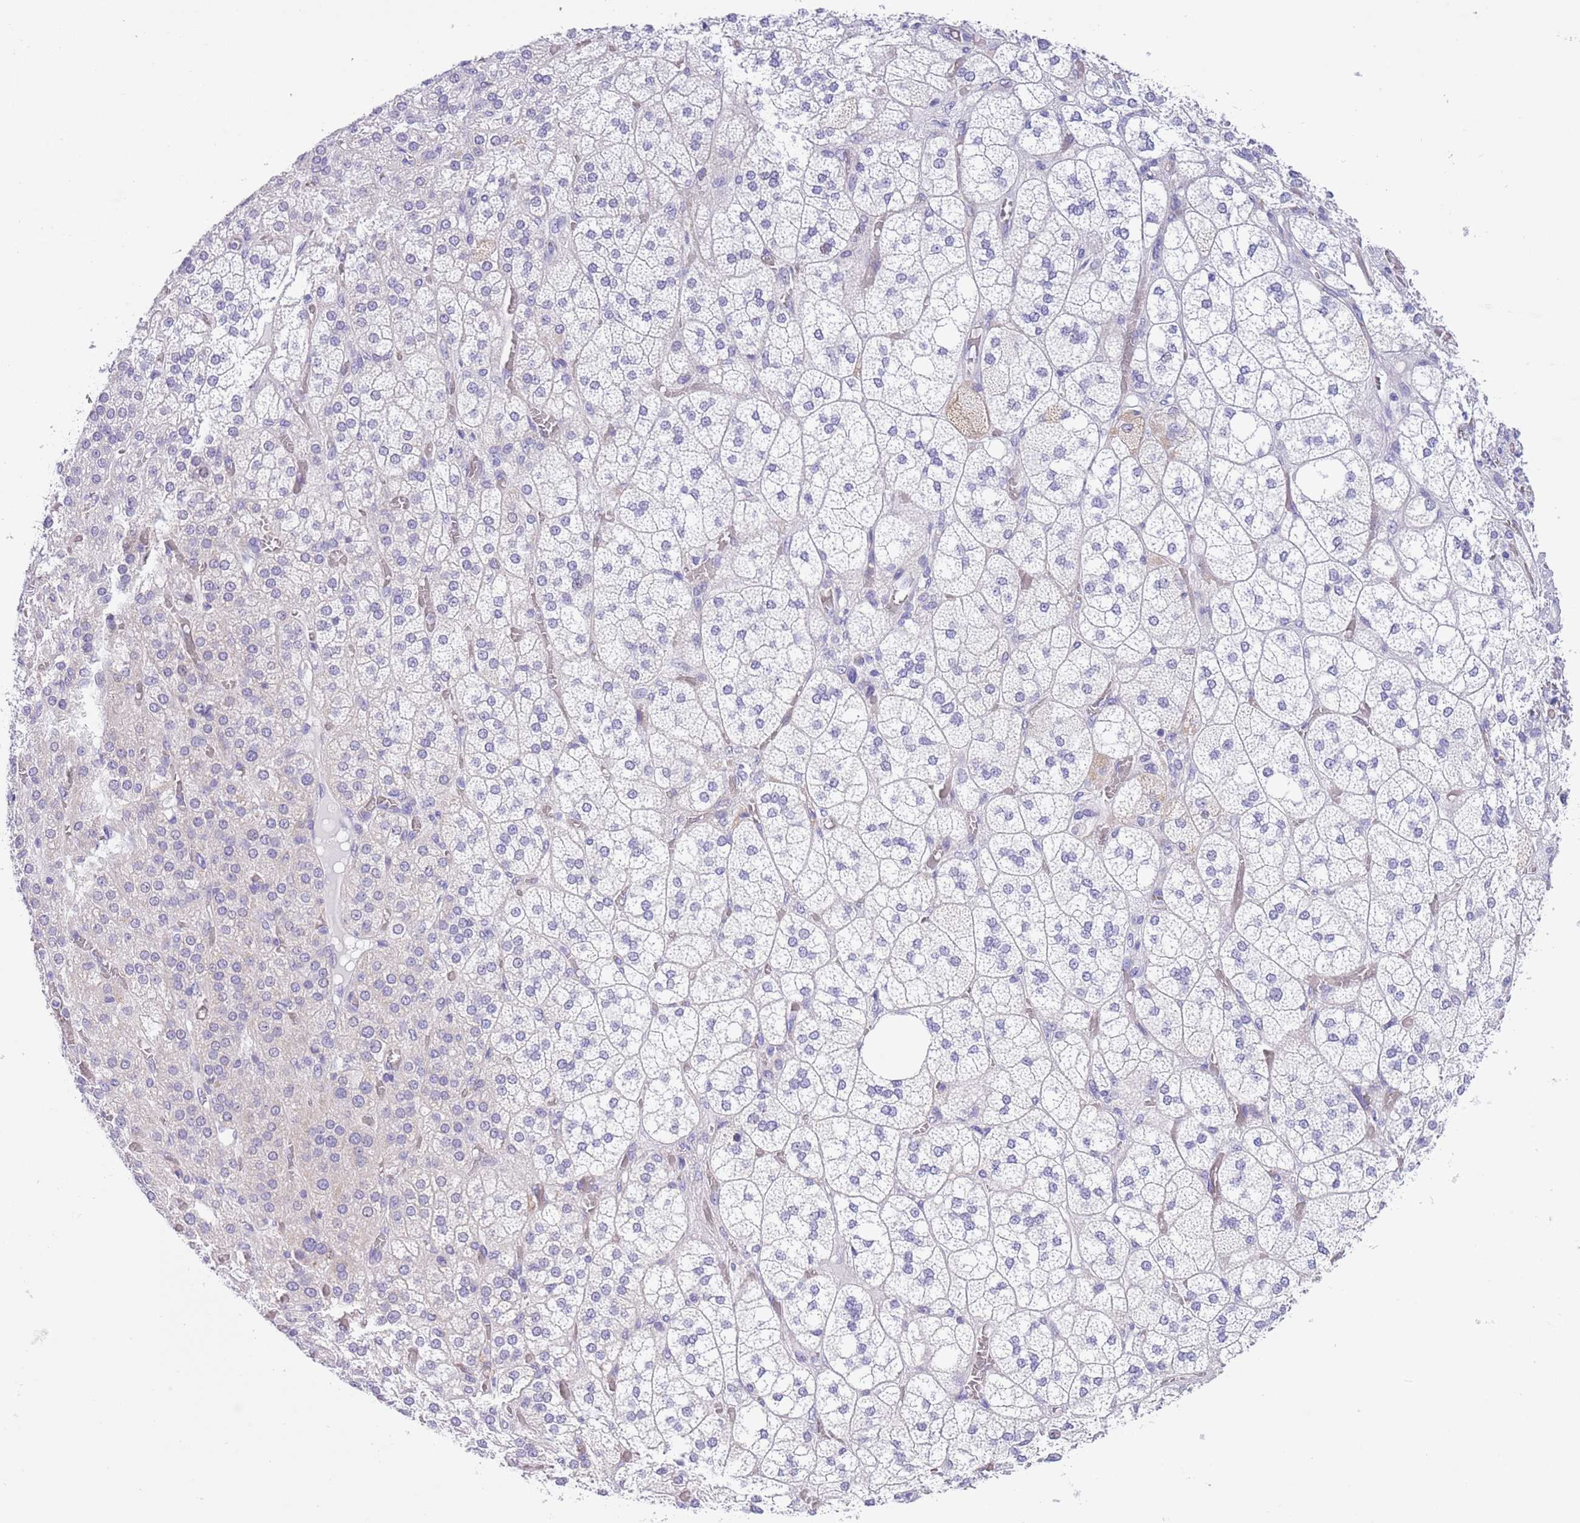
{"staining": {"intensity": "negative", "quantity": "none", "location": "none"}, "tissue": "adrenal gland", "cell_type": "Glandular cells", "image_type": "normal", "snomed": [{"axis": "morphology", "description": "Normal tissue, NOS"}, {"axis": "topography", "description": "Adrenal gland"}], "caption": "DAB (3,3'-diaminobenzidine) immunohistochemical staining of benign human adrenal gland shows no significant staining in glandular cells. (DAB IHC visualized using brightfield microscopy, high magnification).", "gene": "NET1", "patient": {"sex": "male", "age": 61}}